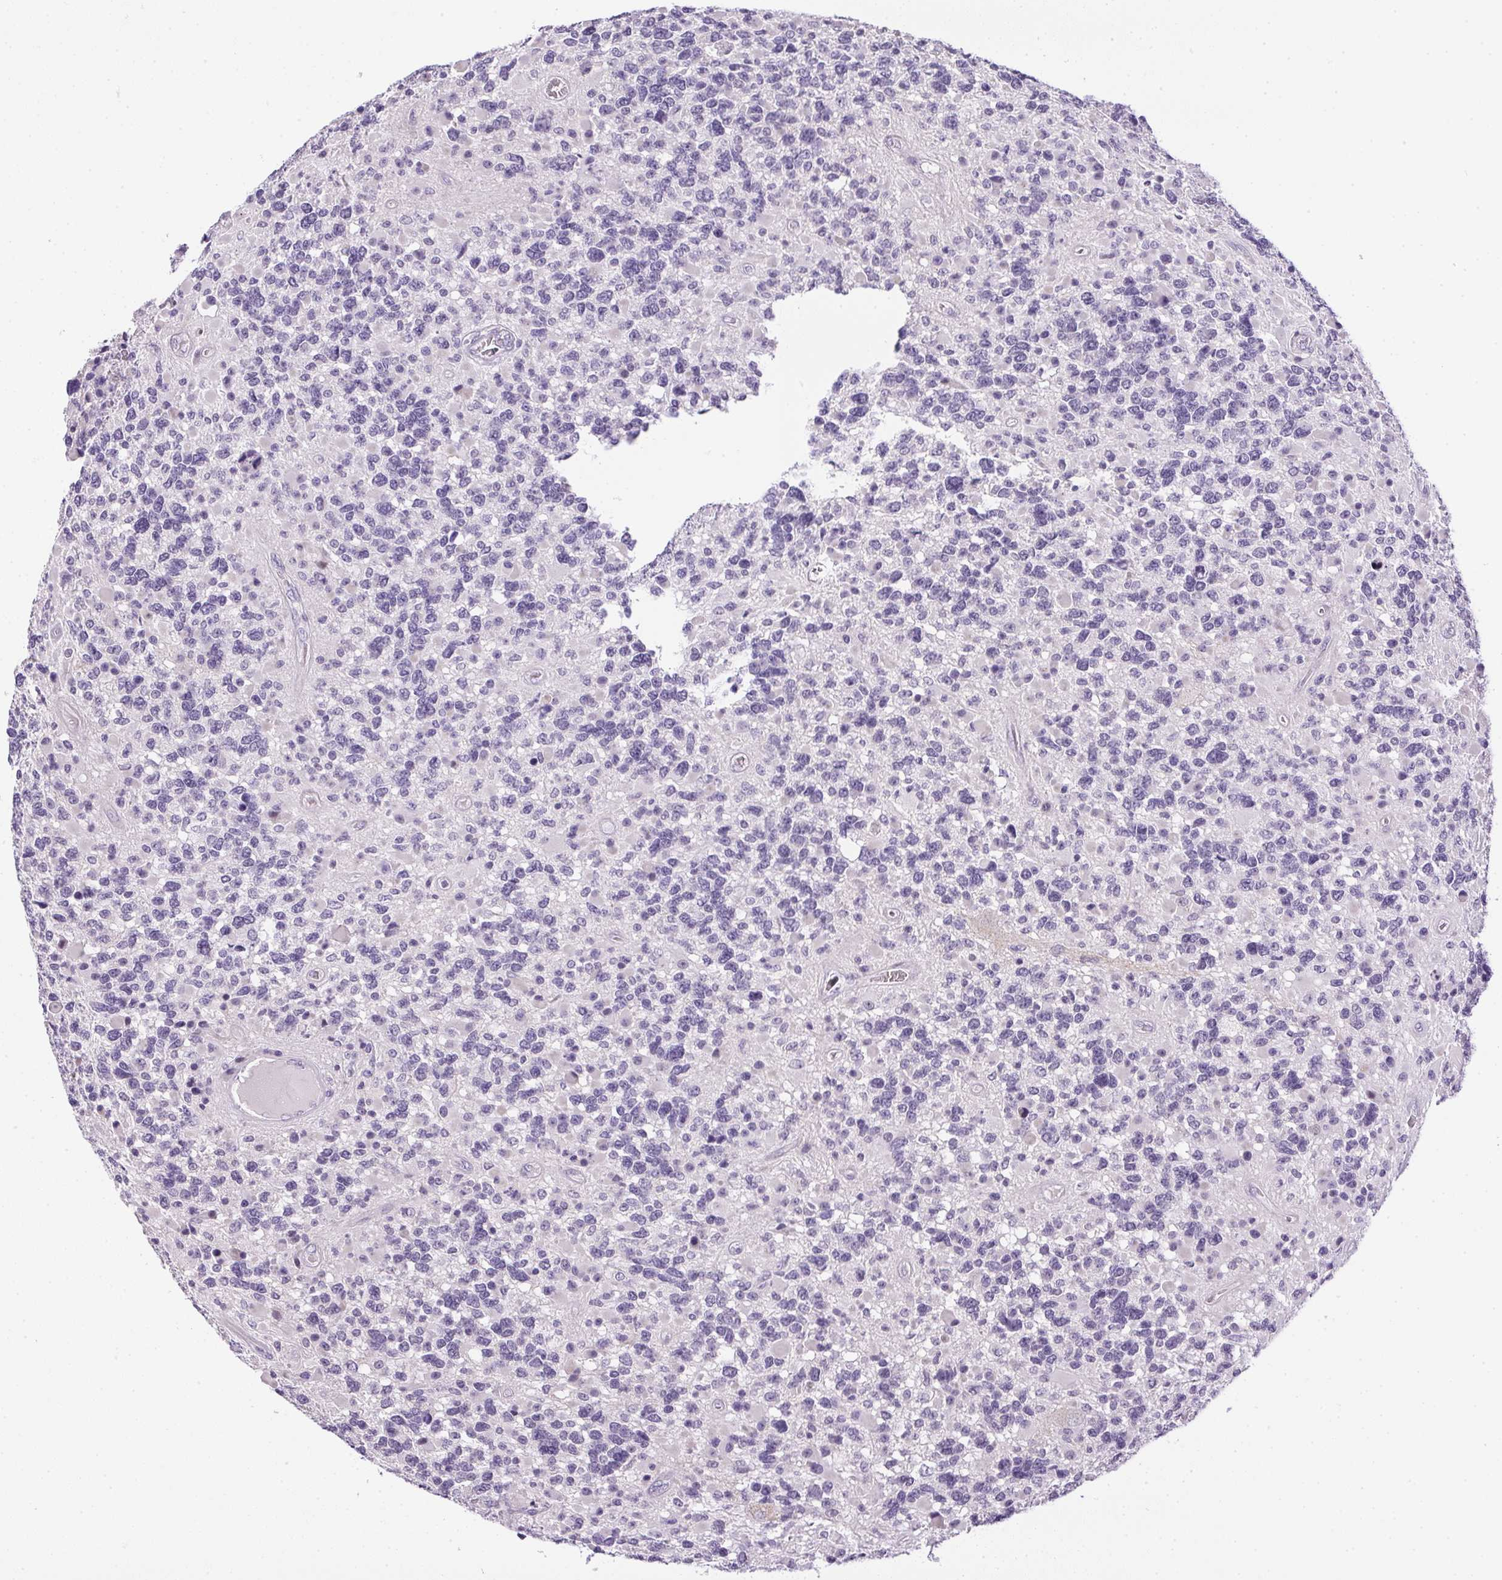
{"staining": {"intensity": "negative", "quantity": "none", "location": "none"}, "tissue": "glioma", "cell_type": "Tumor cells", "image_type": "cancer", "snomed": [{"axis": "morphology", "description": "Glioma, malignant, High grade"}, {"axis": "topography", "description": "Brain"}], "caption": "The immunohistochemistry (IHC) micrograph has no significant positivity in tumor cells of high-grade glioma (malignant) tissue.", "gene": "GSDMC", "patient": {"sex": "female", "age": 40}}